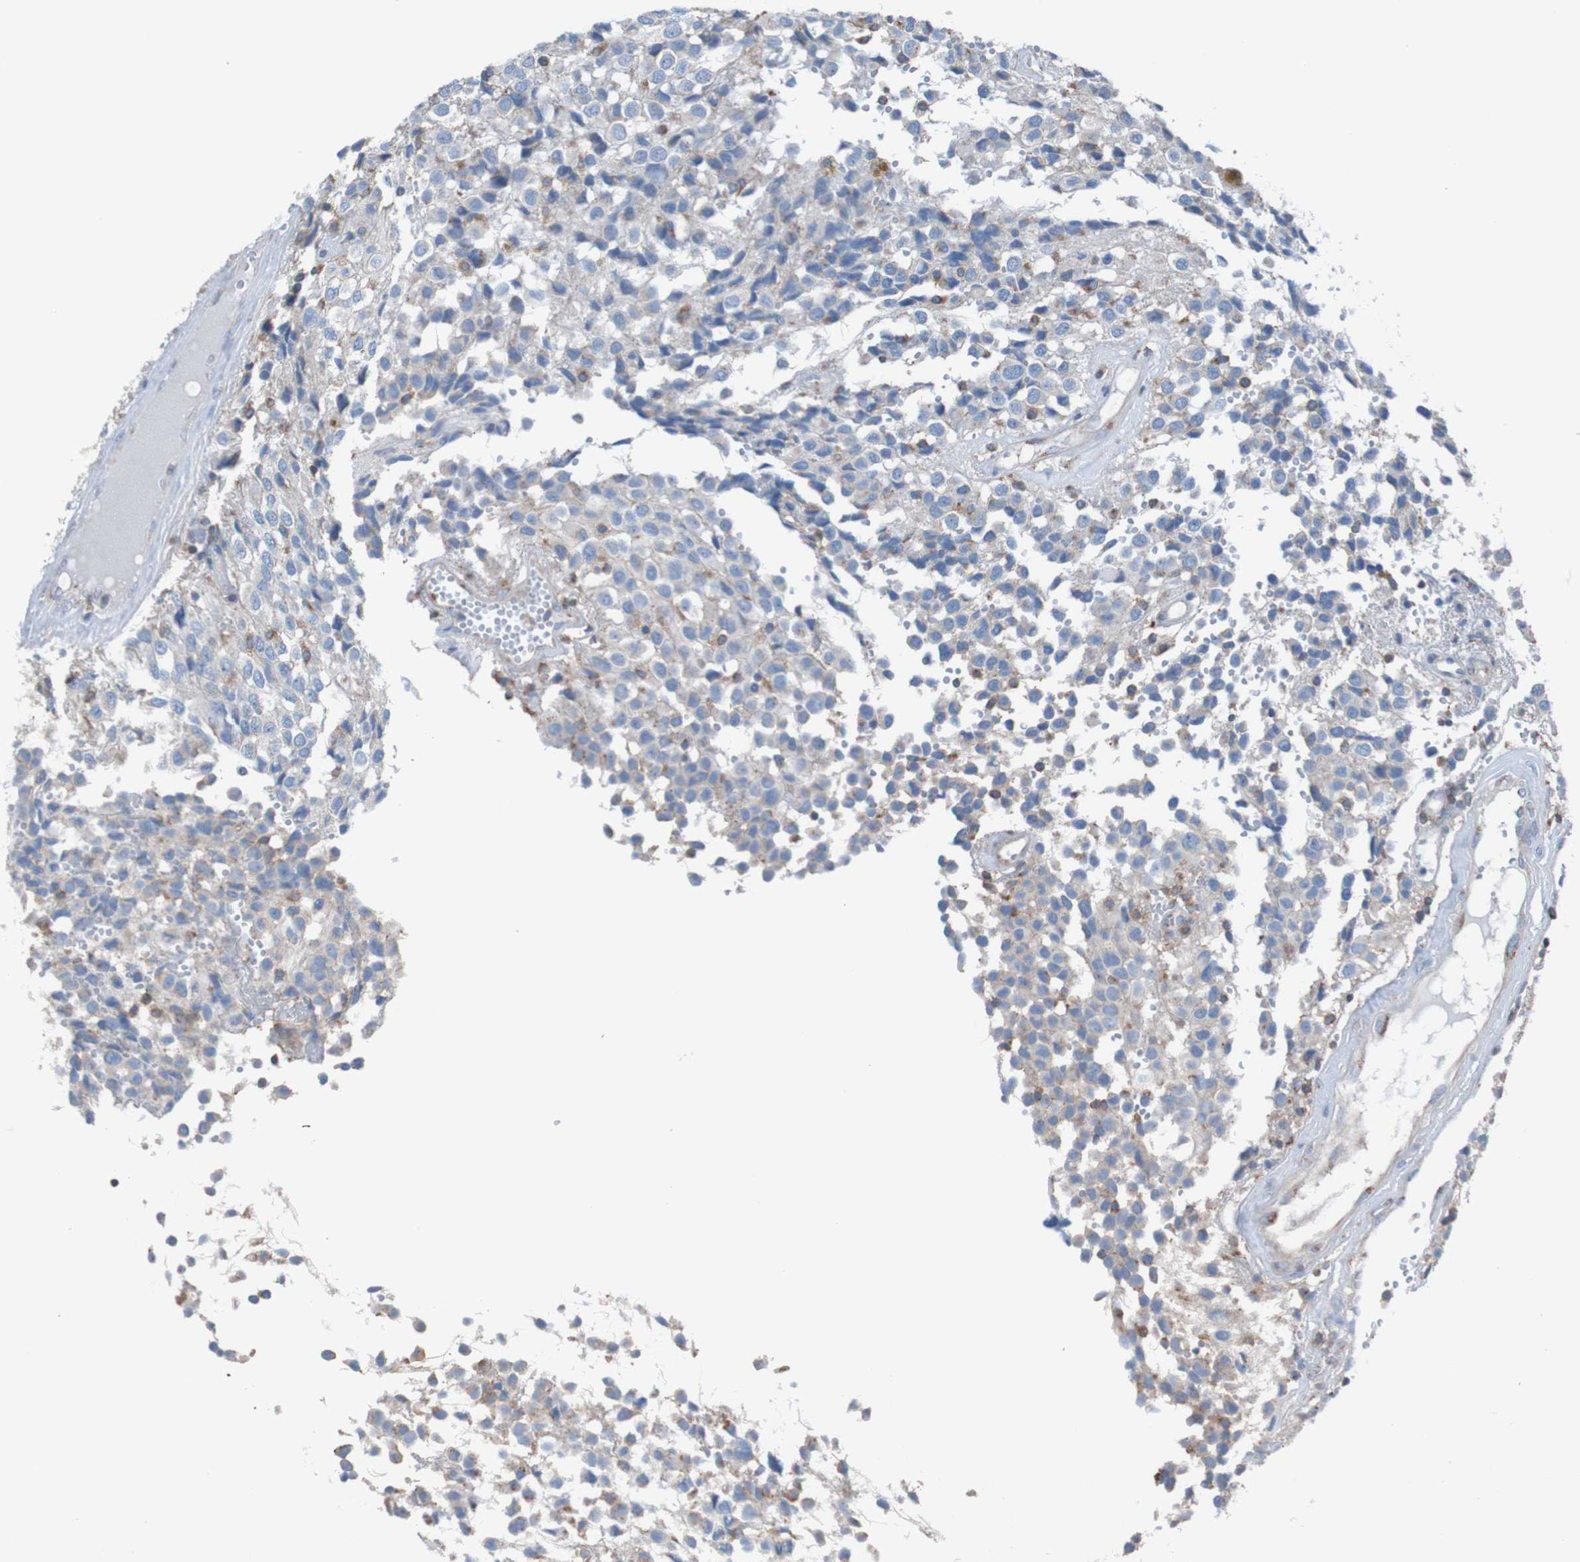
{"staining": {"intensity": "moderate", "quantity": "<25%", "location": "cytoplasmic/membranous"}, "tissue": "glioma", "cell_type": "Tumor cells", "image_type": "cancer", "snomed": [{"axis": "morphology", "description": "Glioma, malignant, High grade"}, {"axis": "topography", "description": "Brain"}], "caption": "This is an image of IHC staining of glioma, which shows moderate expression in the cytoplasmic/membranous of tumor cells.", "gene": "MINAR1", "patient": {"sex": "male", "age": 32}}